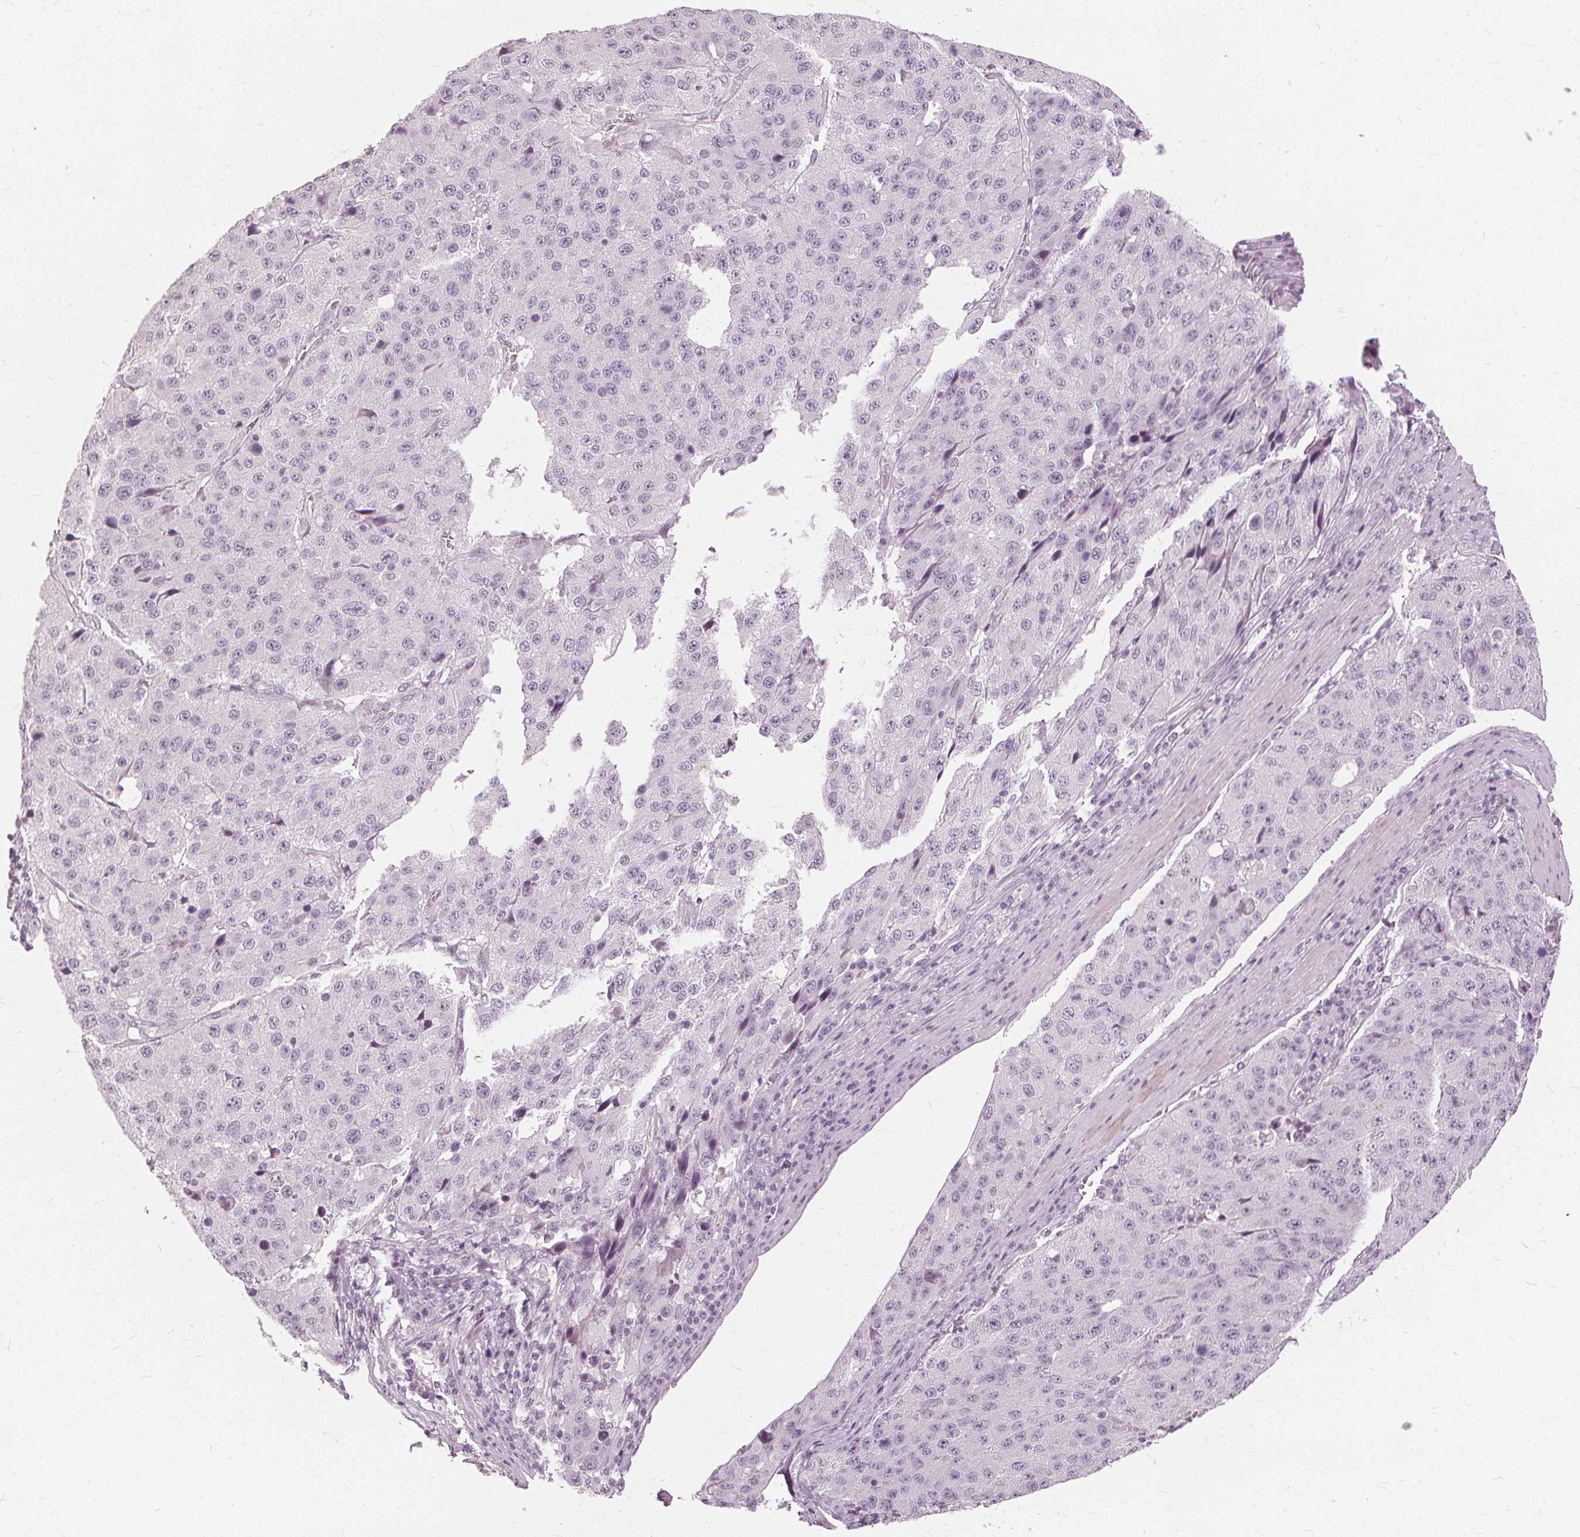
{"staining": {"intensity": "negative", "quantity": "none", "location": "none"}, "tissue": "stomach cancer", "cell_type": "Tumor cells", "image_type": "cancer", "snomed": [{"axis": "morphology", "description": "Adenocarcinoma, NOS"}, {"axis": "topography", "description": "Stomach"}], "caption": "Stomach cancer stained for a protein using immunohistochemistry displays no staining tumor cells.", "gene": "SFTPD", "patient": {"sex": "male", "age": 71}}